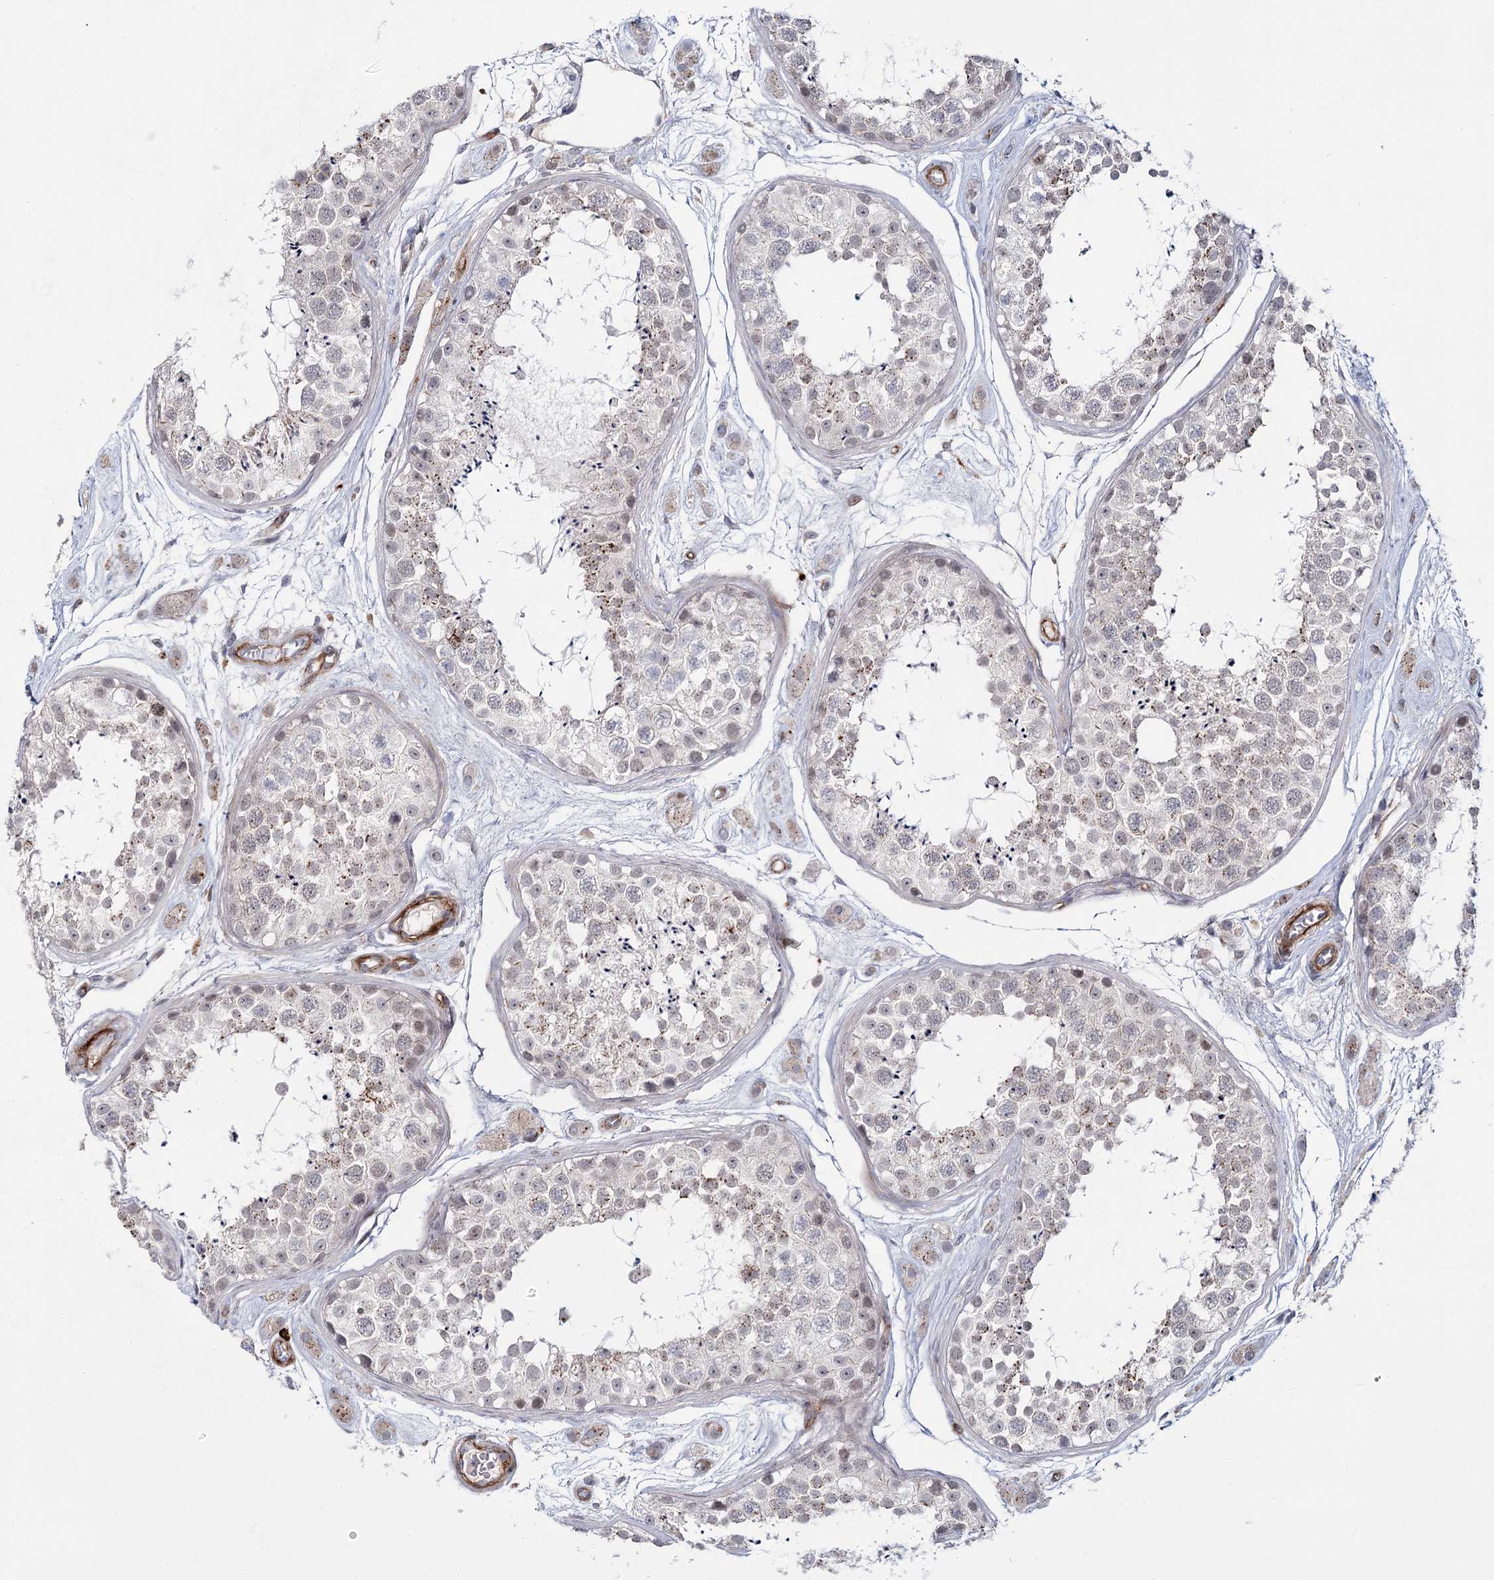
{"staining": {"intensity": "negative", "quantity": "none", "location": "none"}, "tissue": "testis", "cell_type": "Cells in seminiferous ducts", "image_type": "normal", "snomed": [{"axis": "morphology", "description": "Normal tissue, NOS"}, {"axis": "topography", "description": "Testis"}], "caption": "Testis was stained to show a protein in brown. There is no significant staining in cells in seminiferous ducts. (DAB (3,3'-diaminobenzidine) immunohistochemistry, high magnification).", "gene": "ATL2", "patient": {"sex": "male", "age": 25}}